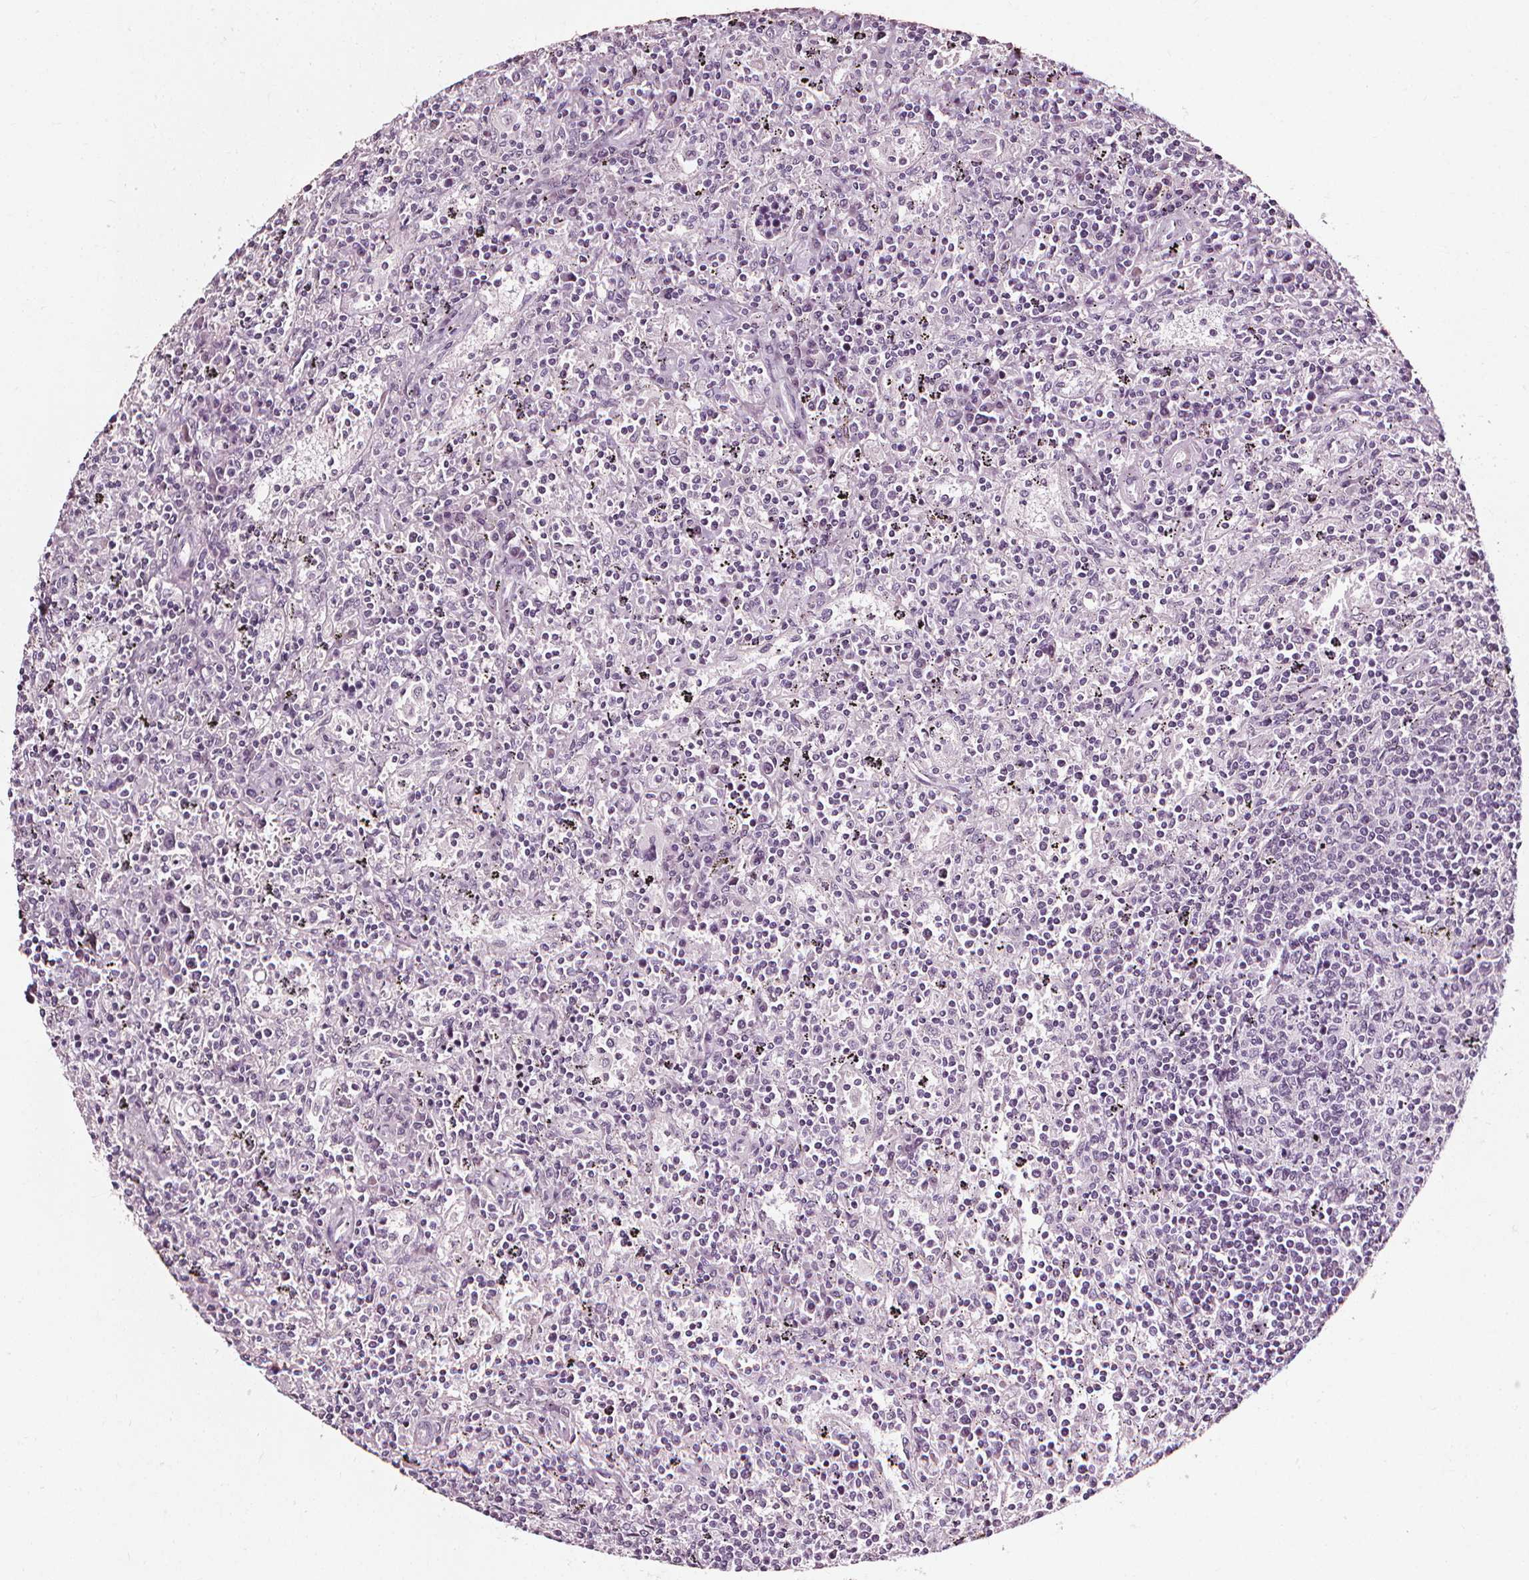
{"staining": {"intensity": "negative", "quantity": "none", "location": "none"}, "tissue": "lymphoma", "cell_type": "Tumor cells", "image_type": "cancer", "snomed": [{"axis": "morphology", "description": "Malignant lymphoma, non-Hodgkin's type, Low grade"}, {"axis": "topography", "description": "Spleen"}], "caption": "The IHC histopathology image has no significant expression in tumor cells of malignant lymphoma, non-Hodgkin's type (low-grade) tissue.", "gene": "DEFA5", "patient": {"sex": "male", "age": 62}}